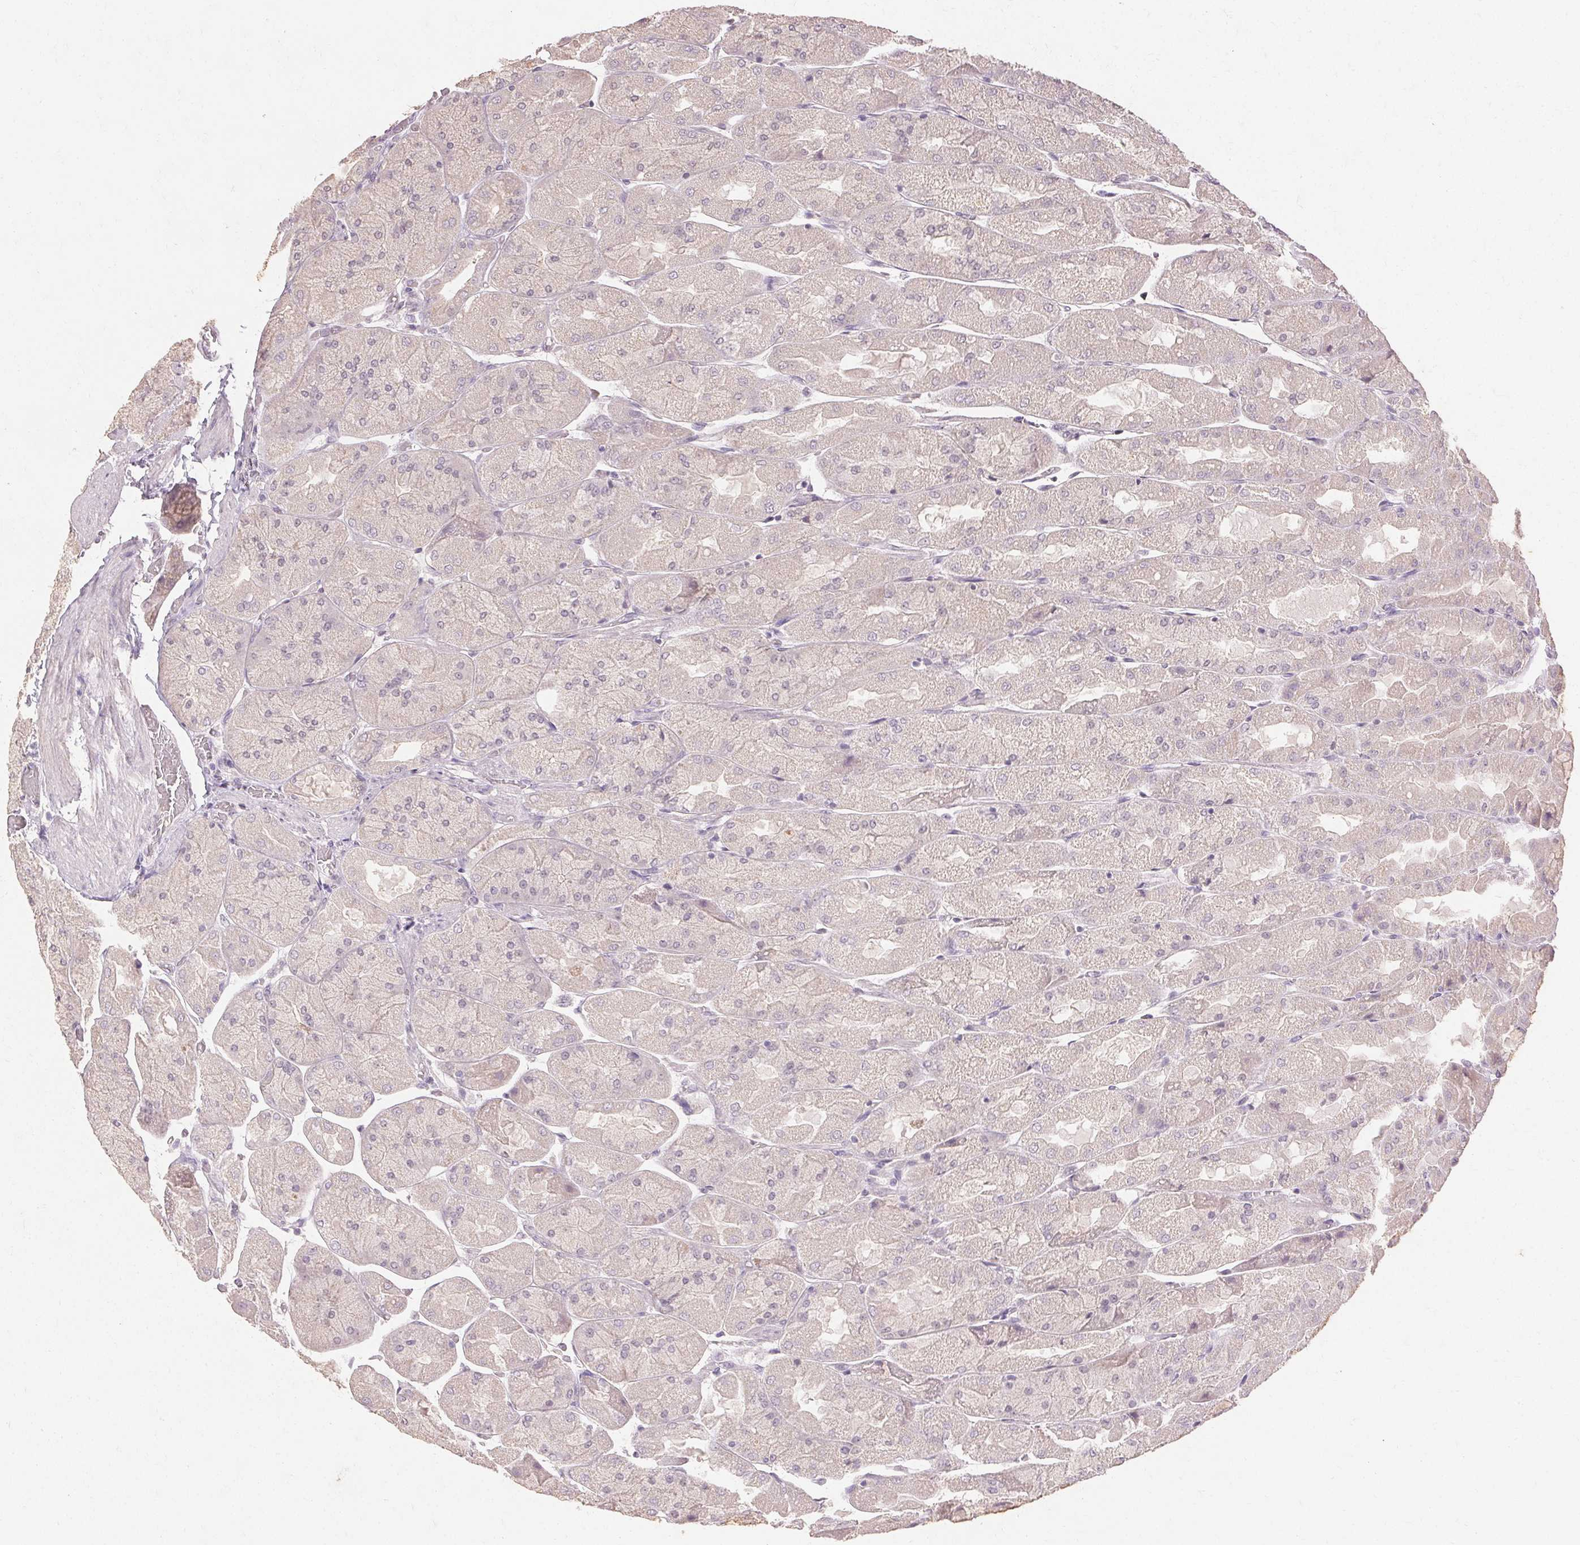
{"staining": {"intensity": "weak", "quantity": "25%-75%", "location": "cytoplasmic/membranous"}, "tissue": "stomach", "cell_type": "Glandular cells", "image_type": "normal", "snomed": [{"axis": "morphology", "description": "Normal tissue, NOS"}, {"axis": "topography", "description": "Stomach"}], "caption": "Immunohistochemistry (IHC) (DAB) staining of benign human stomach demonstrates weak cytoplasmic/membranous protein positivity in about 25%-75% of glandular cells.", "gene": "SKP2", "patient": {"sex": "female", "age": 61}}